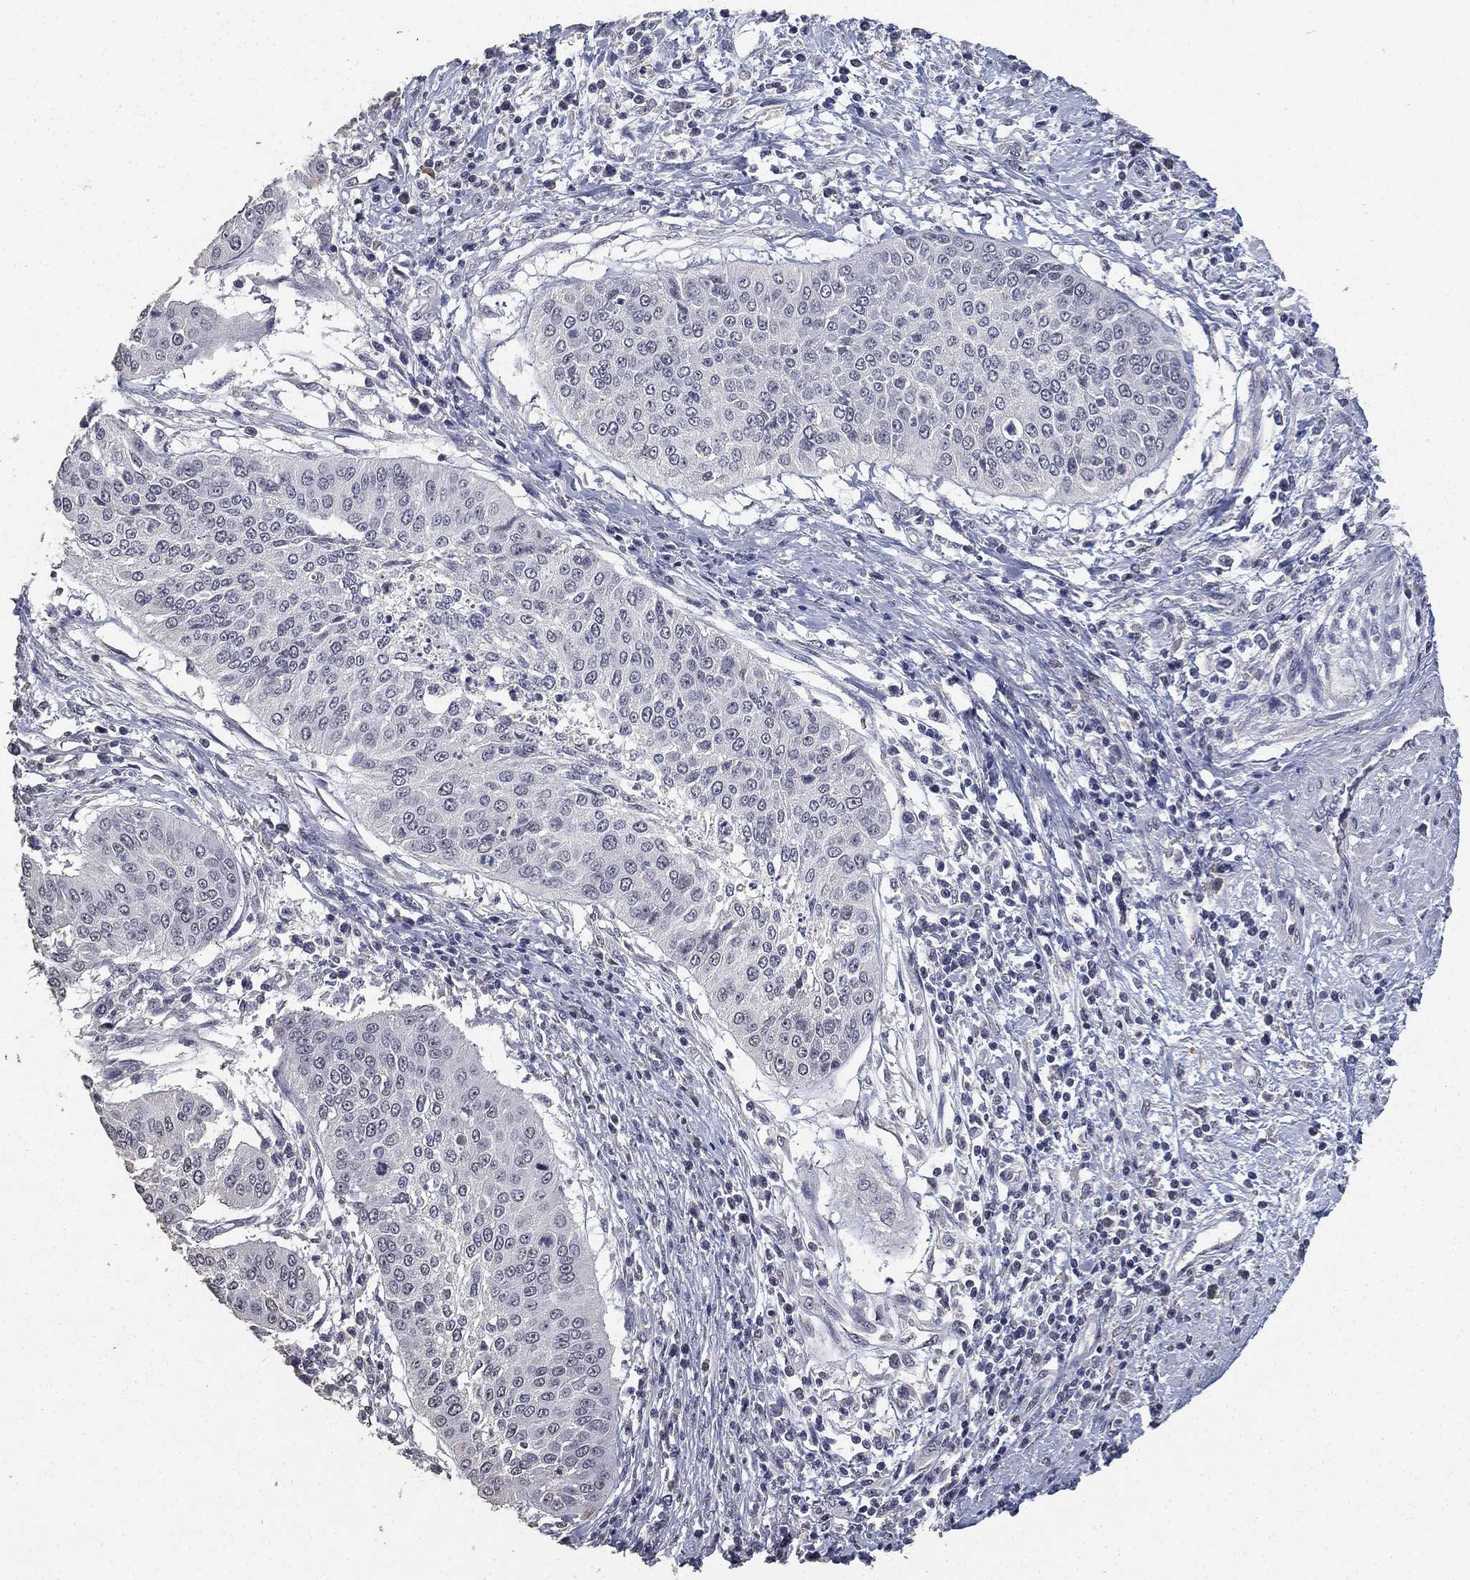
{"staining": {"intensity": "negative", "quantity": "none", "location": "none"}, "tissue": "cervical cancer", "cell_type": "Tumor cells", "image_type": "cancer", "snomed": [{"axis": "morphology", "description": "Normal tissue, NOS"}, {"axis": "morphology", "description": "Squamous cell carcinoma, NOS"}, {"axis": "topography", "description": "Cervix"}], "caption": "The photomicrograph demonstrates no staining of tumor cells in squamous cell carcinoma (cervical). Brightfield microscopy of immunohistochemistry stained with DAB (brown) and hematoxylin (blue), captured at high magnification.", "gene": "DSG1", "patient": {"sex": "female", "age": 39}}